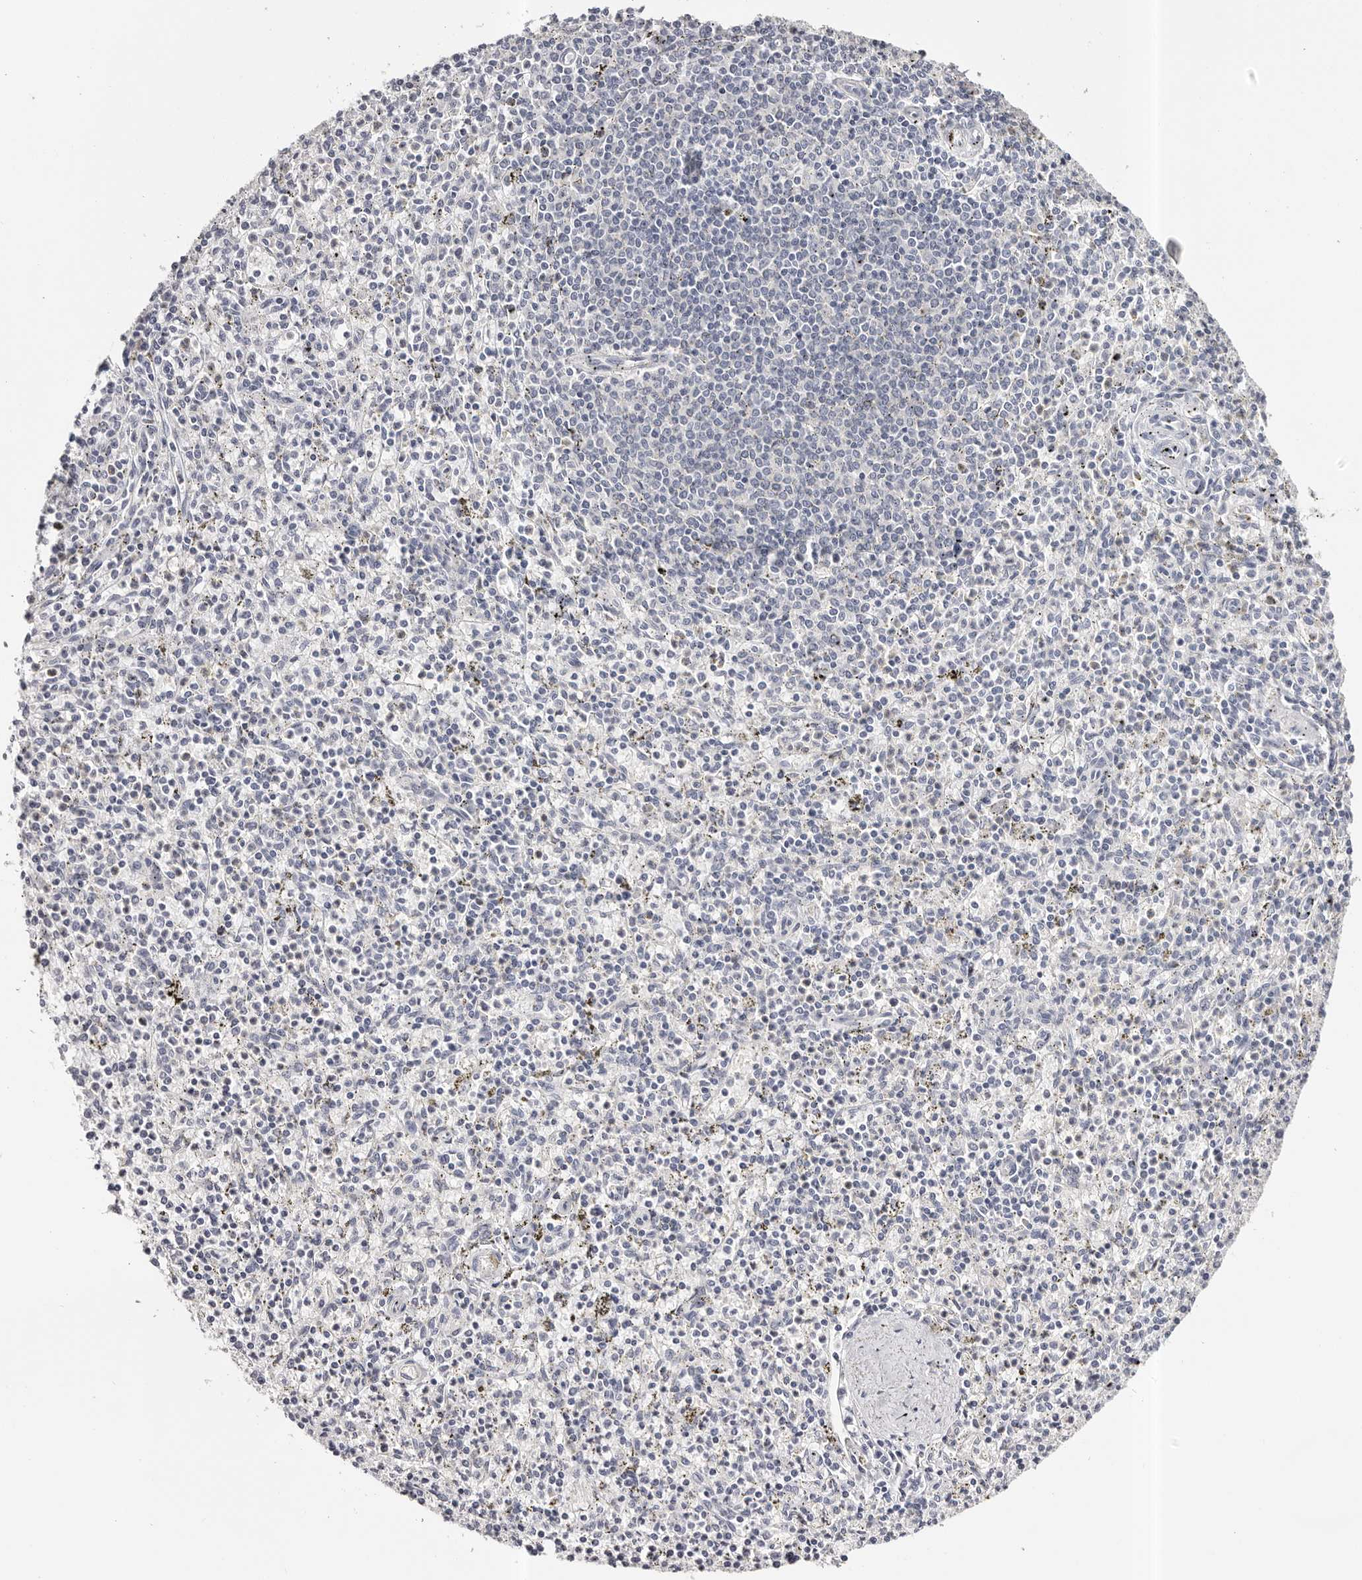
{"staining": {"intensity": "negative", "quantity": "none", "location": "none"}, "tissue": "spleen", "cell_type": "Cells in red pulp", "image_type": "normal", "snomed": [{"axis": "morphology", "description": "Normal tissue, NOS"}, {"axis": "topography", "description": "Spleen"}], "caption": "IHC of benign human spleen demonstrates no staining in cells in red pulp.", "gene": "ROM1", "patient": {"sex": "male", "age": 72}}